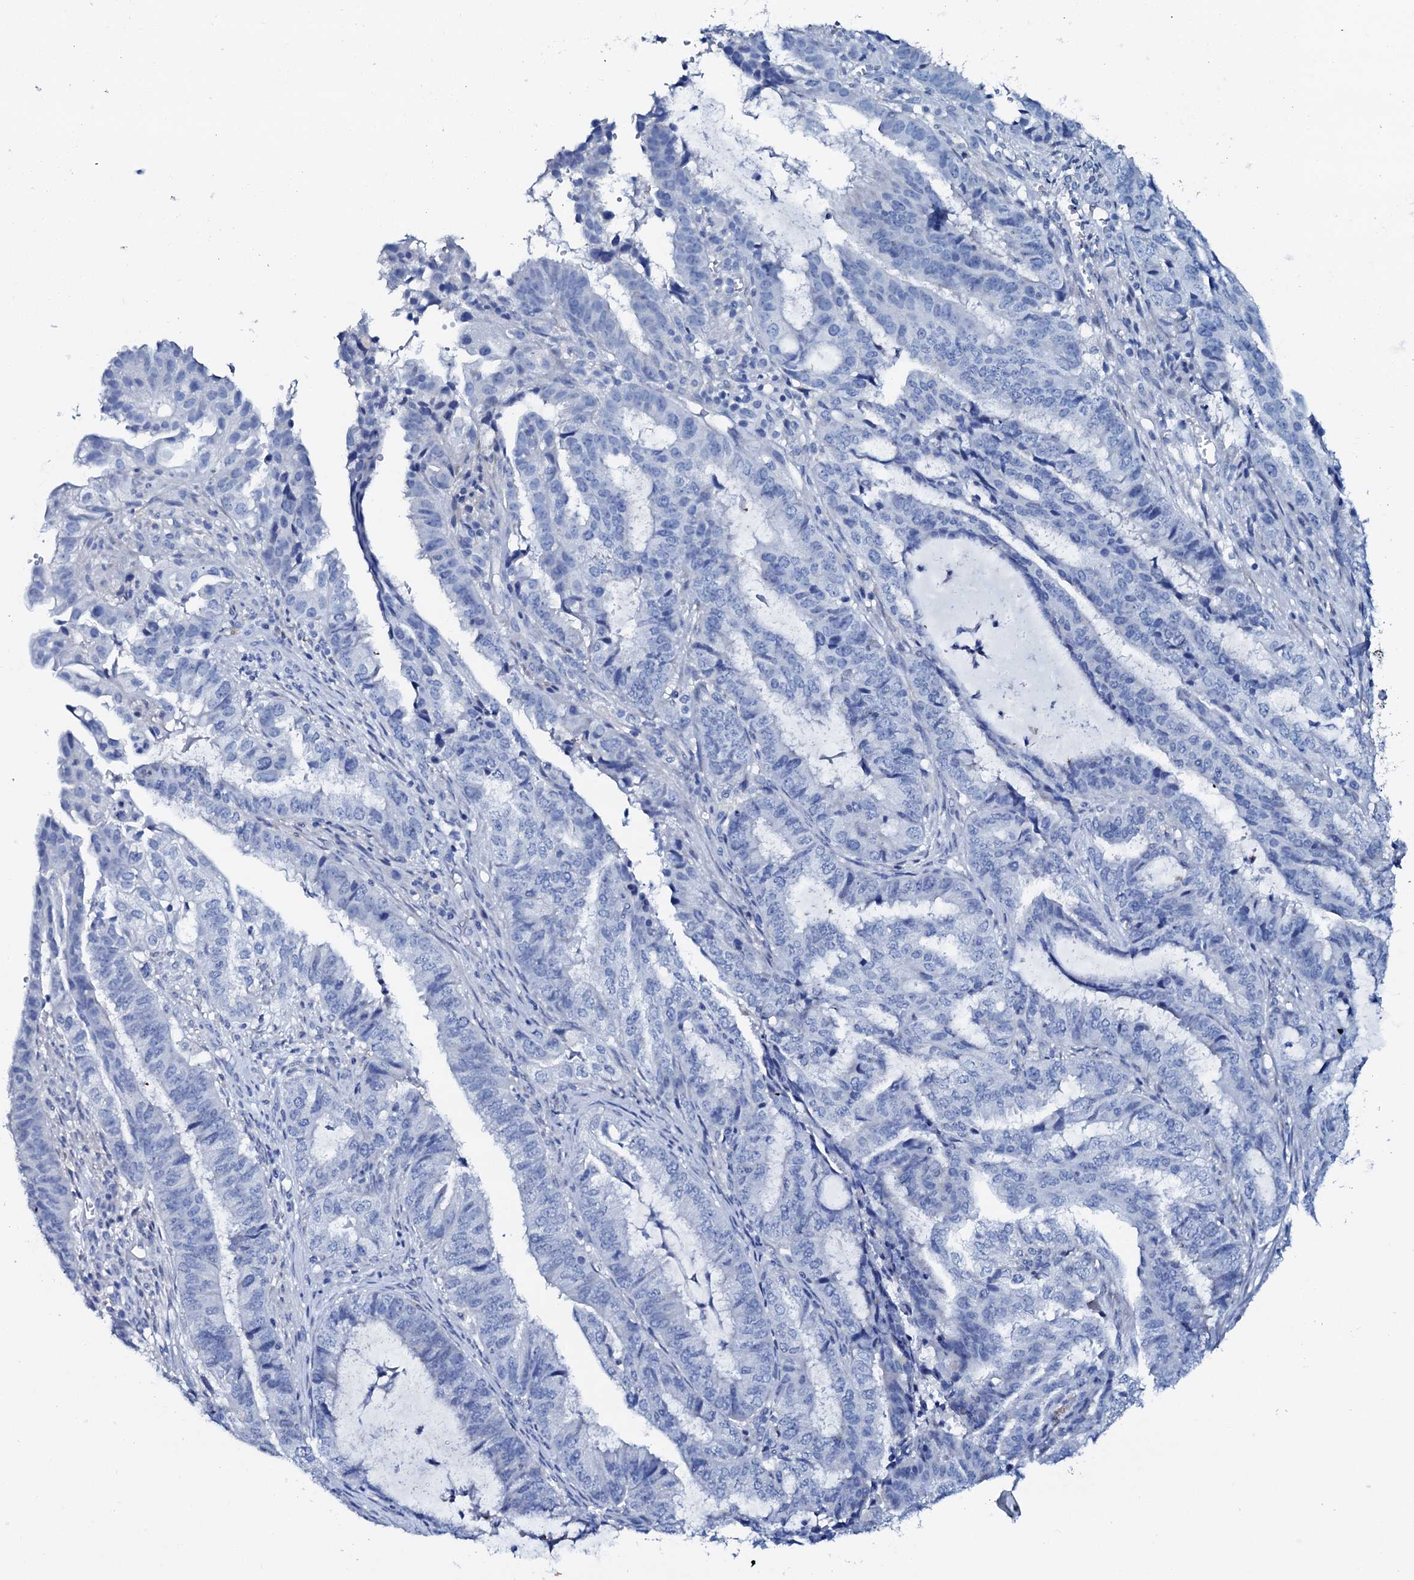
{"staining": {"intensity": "negative", "quantity": "none", "location": "none"}, "tissue": "endometrial cancer", "cell_type": "Tumor cells", "image_type": "cancer", "snomed": [{"axis": "morphology", "description": "Adenocarcinoma, NOS"}, {"axis": "topography", "description": "Endometrium"}], "caption": "High power microscopy histopathology image of an immunohistochemistry (IHC) histopathology image of endometrial cancer, revealing no significant positivity in tumor cells. (DAB (3,3'-diaminobenzidine) IHC with hematoxylin counter stain).", "gene": "AMER2", "patient": {"sex": "female", "age": 51}}